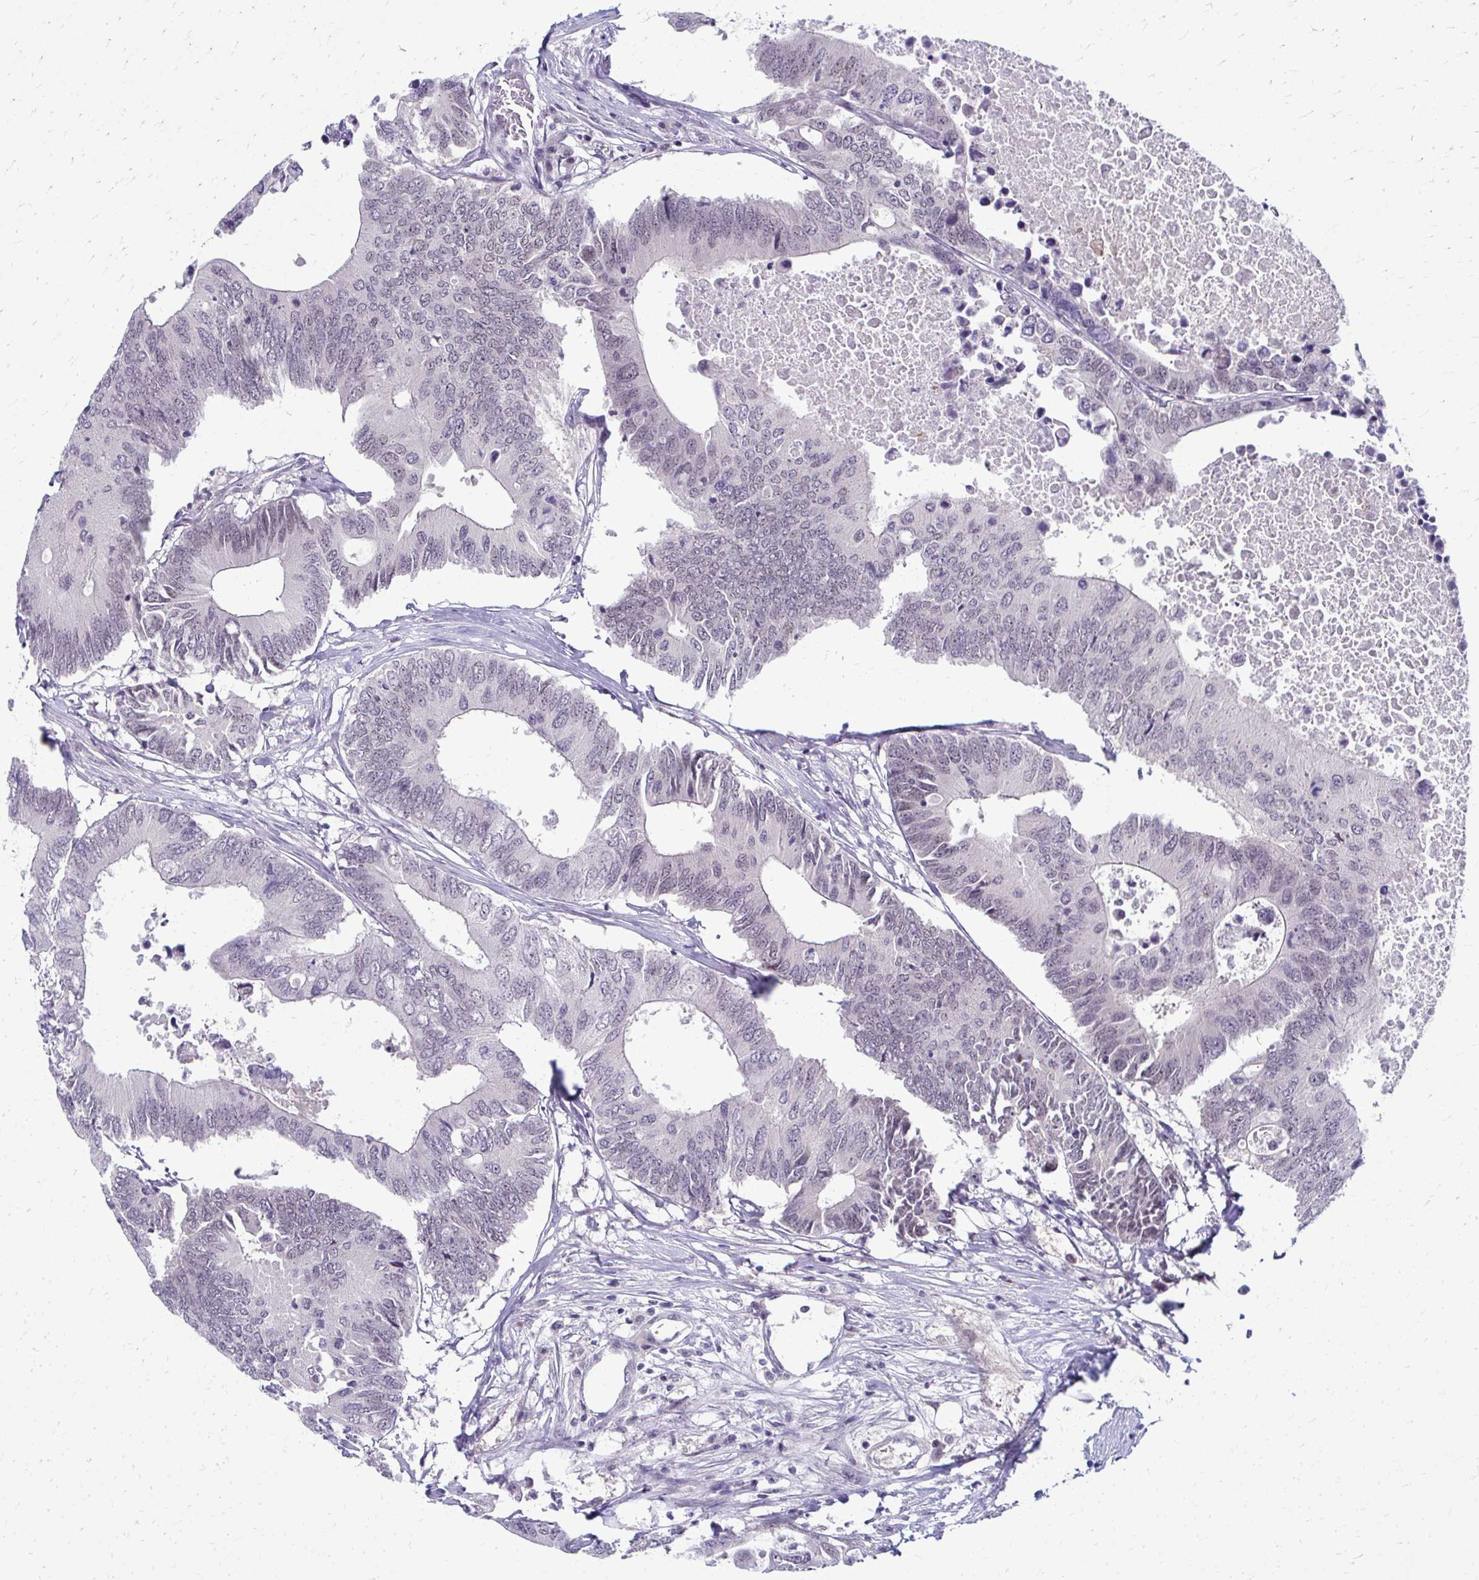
{"staining": {"intensity": "negative", "quantity": "none", "location": "none"}, "tissue": "colorectal cancer", "cell_type": "Tumor cells", "image_type": "cancer", "snomed": [{"axis": "morphology", "description": "Adenocarcinoma, NOS"}, {"axis": "topography", "description": "Colon"}], "caption": "Colorectal adenocarcinoma stained for a protein using IHC exhibits no positivity tumor cells.", "gene": "MAF1", "patient": {"sex": "male", "age": 71}}